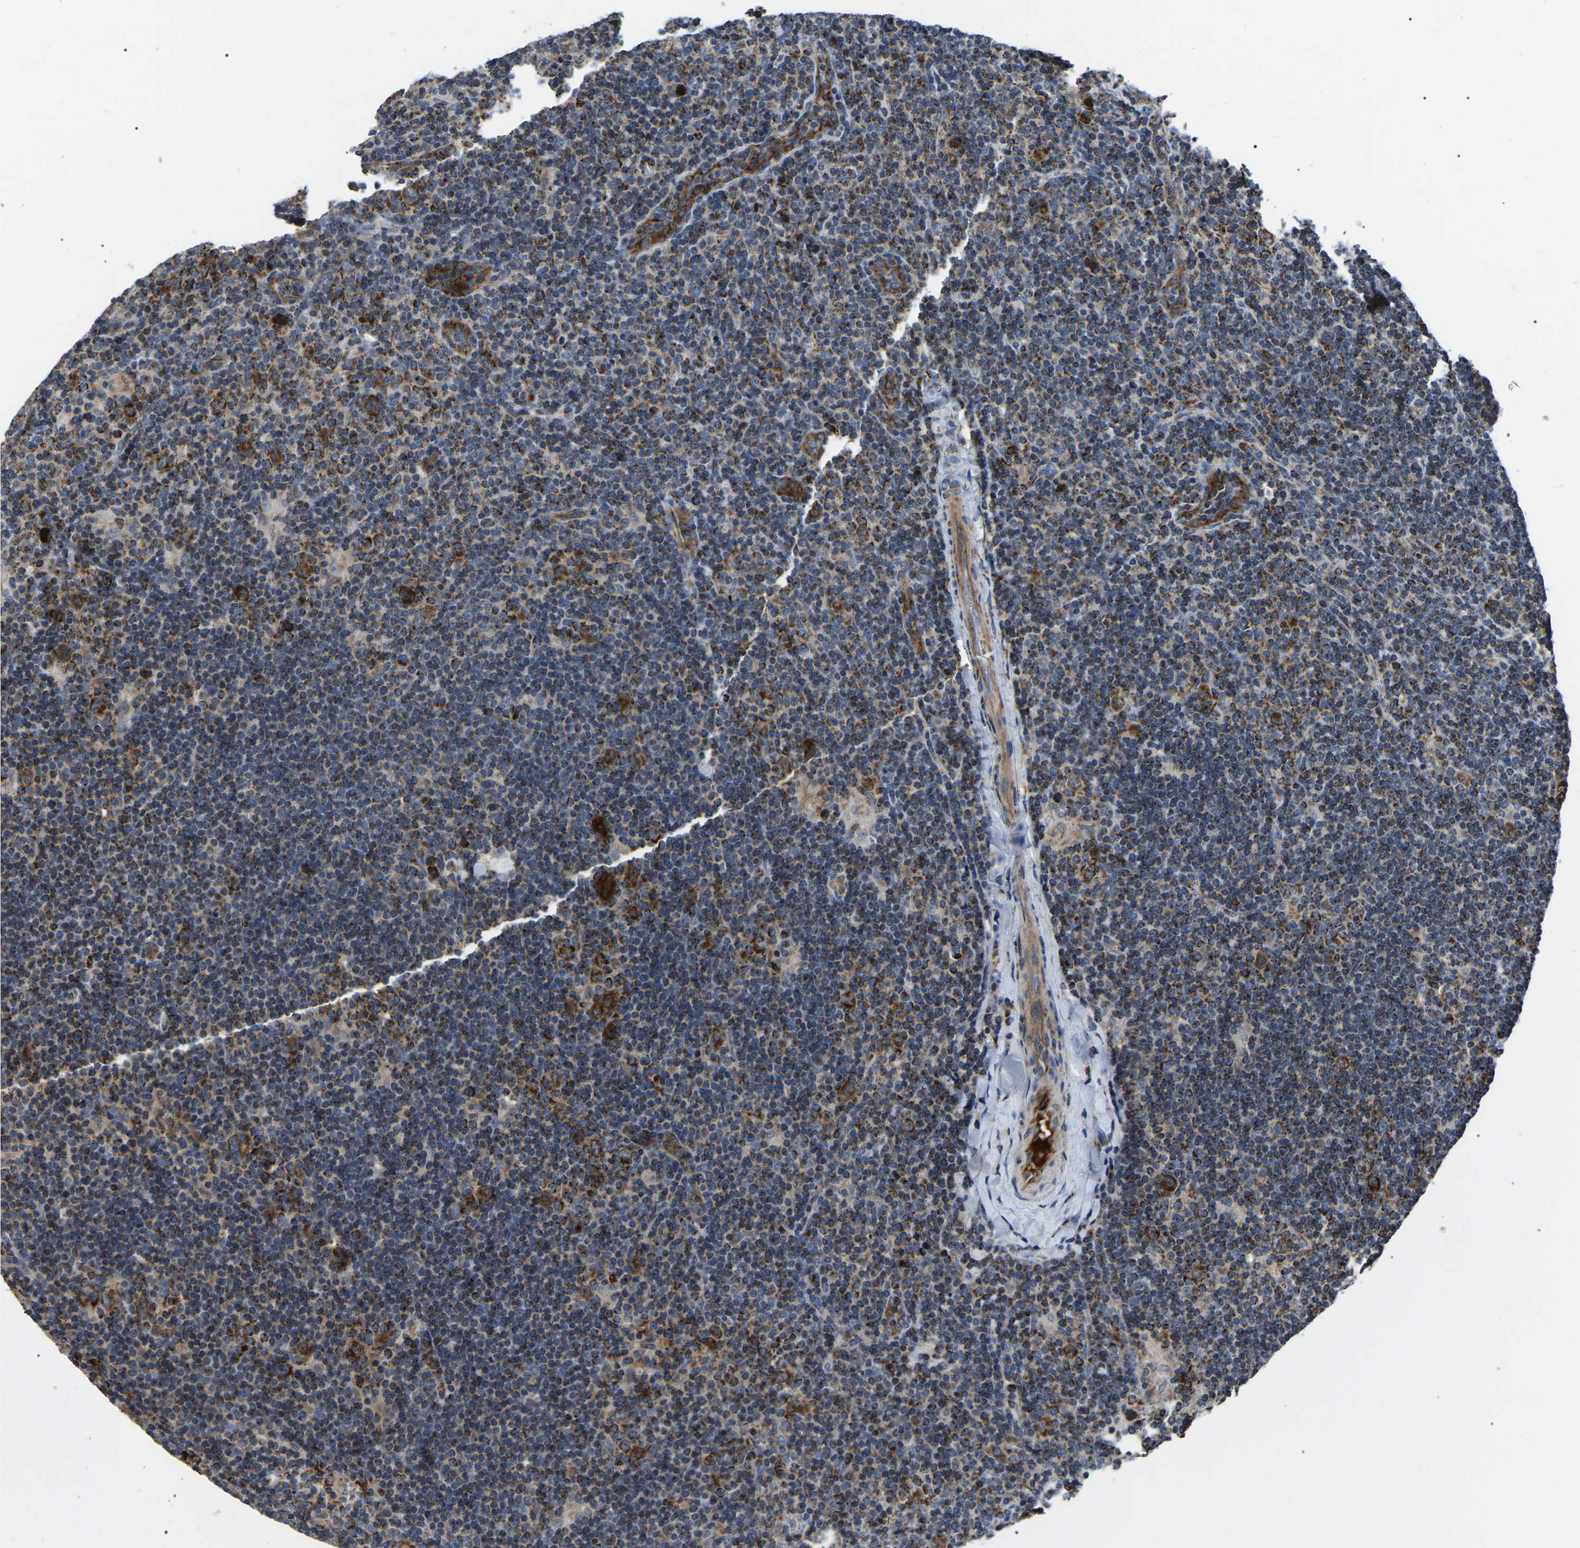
{"staining": {"intensity": "strong", "quantity": ">75%", "location": "cytoplasmic/membranous"}, "tissue": "lymphoma", "cell_type": "Tumor cells", "image_type": "cancer", "snomed": [{"axis": "morphology", "description": "Hodgkin's disease, NOS"}, {"axis": "topography", "description": "Lymph node"}], "caption": "DAB (3,3'-diaminobenzidine) immunohistochemical staining of human Hodgkin's disease displays strong cytoplasmic/membranous protein staining in about >75% of tumor cells.", "gene": "PPM1E", "patient": {"sex": "female", "age": 57}}